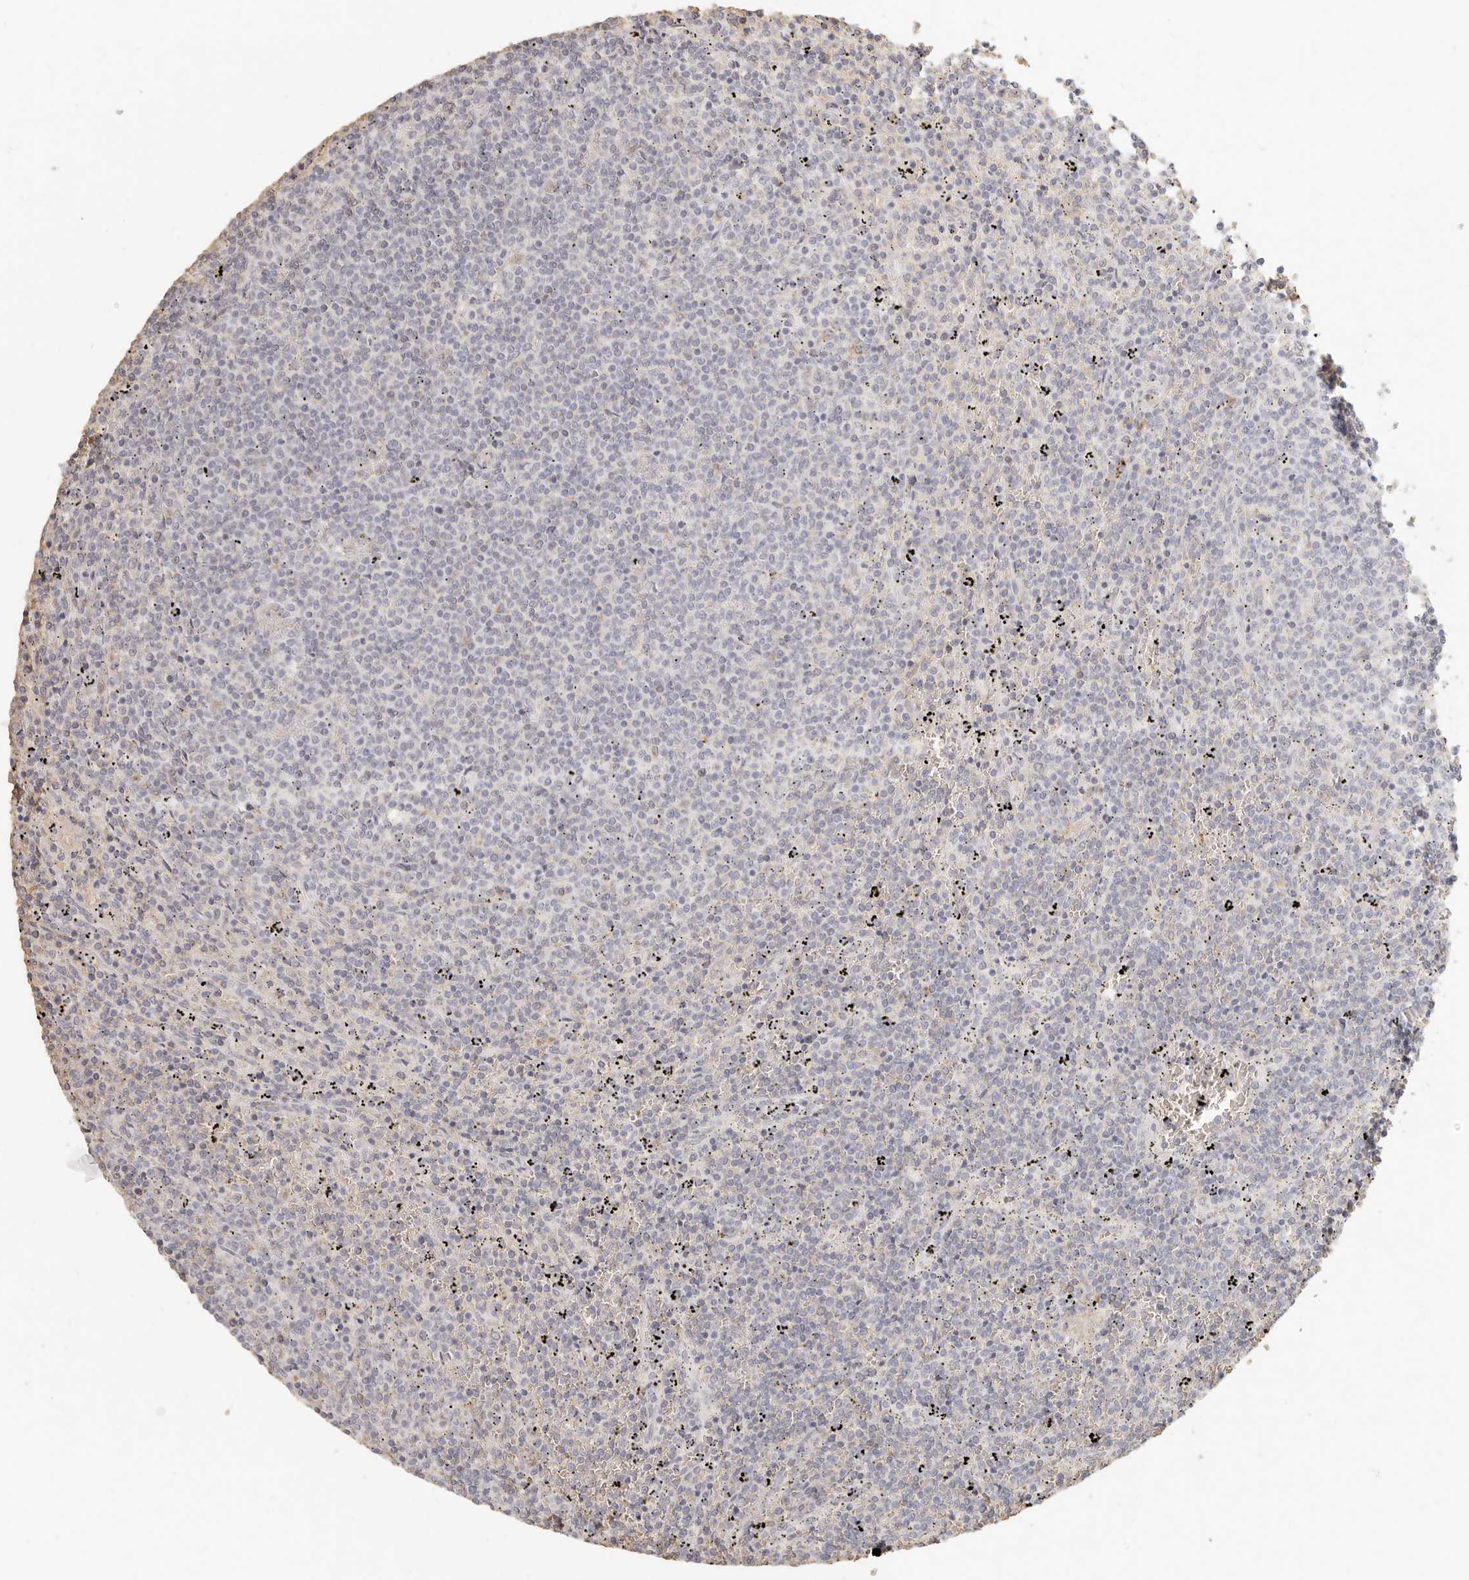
{"staining": {"intensity": "negative", "quantity": "none", "location": "none"}, "tissue": "lymphoma", "cell_type": "Tumor cells", "image_type": "cancer", "snomed": [{"axis": "morphology", "description": "Malignant lymphoma, non-Hodgkin's type, Low grade"}, {"axis": "topography", "description": "Spleen"}], "caption": "A high-resolution micrograph shows IHC staining of low-grade malignant lymphoma, non-Hodgkin's type, which demonstrates no significant positivity in tumor cells.", "gene": "NIBAN1", "patient": {"sex": "female", "age": 50}}